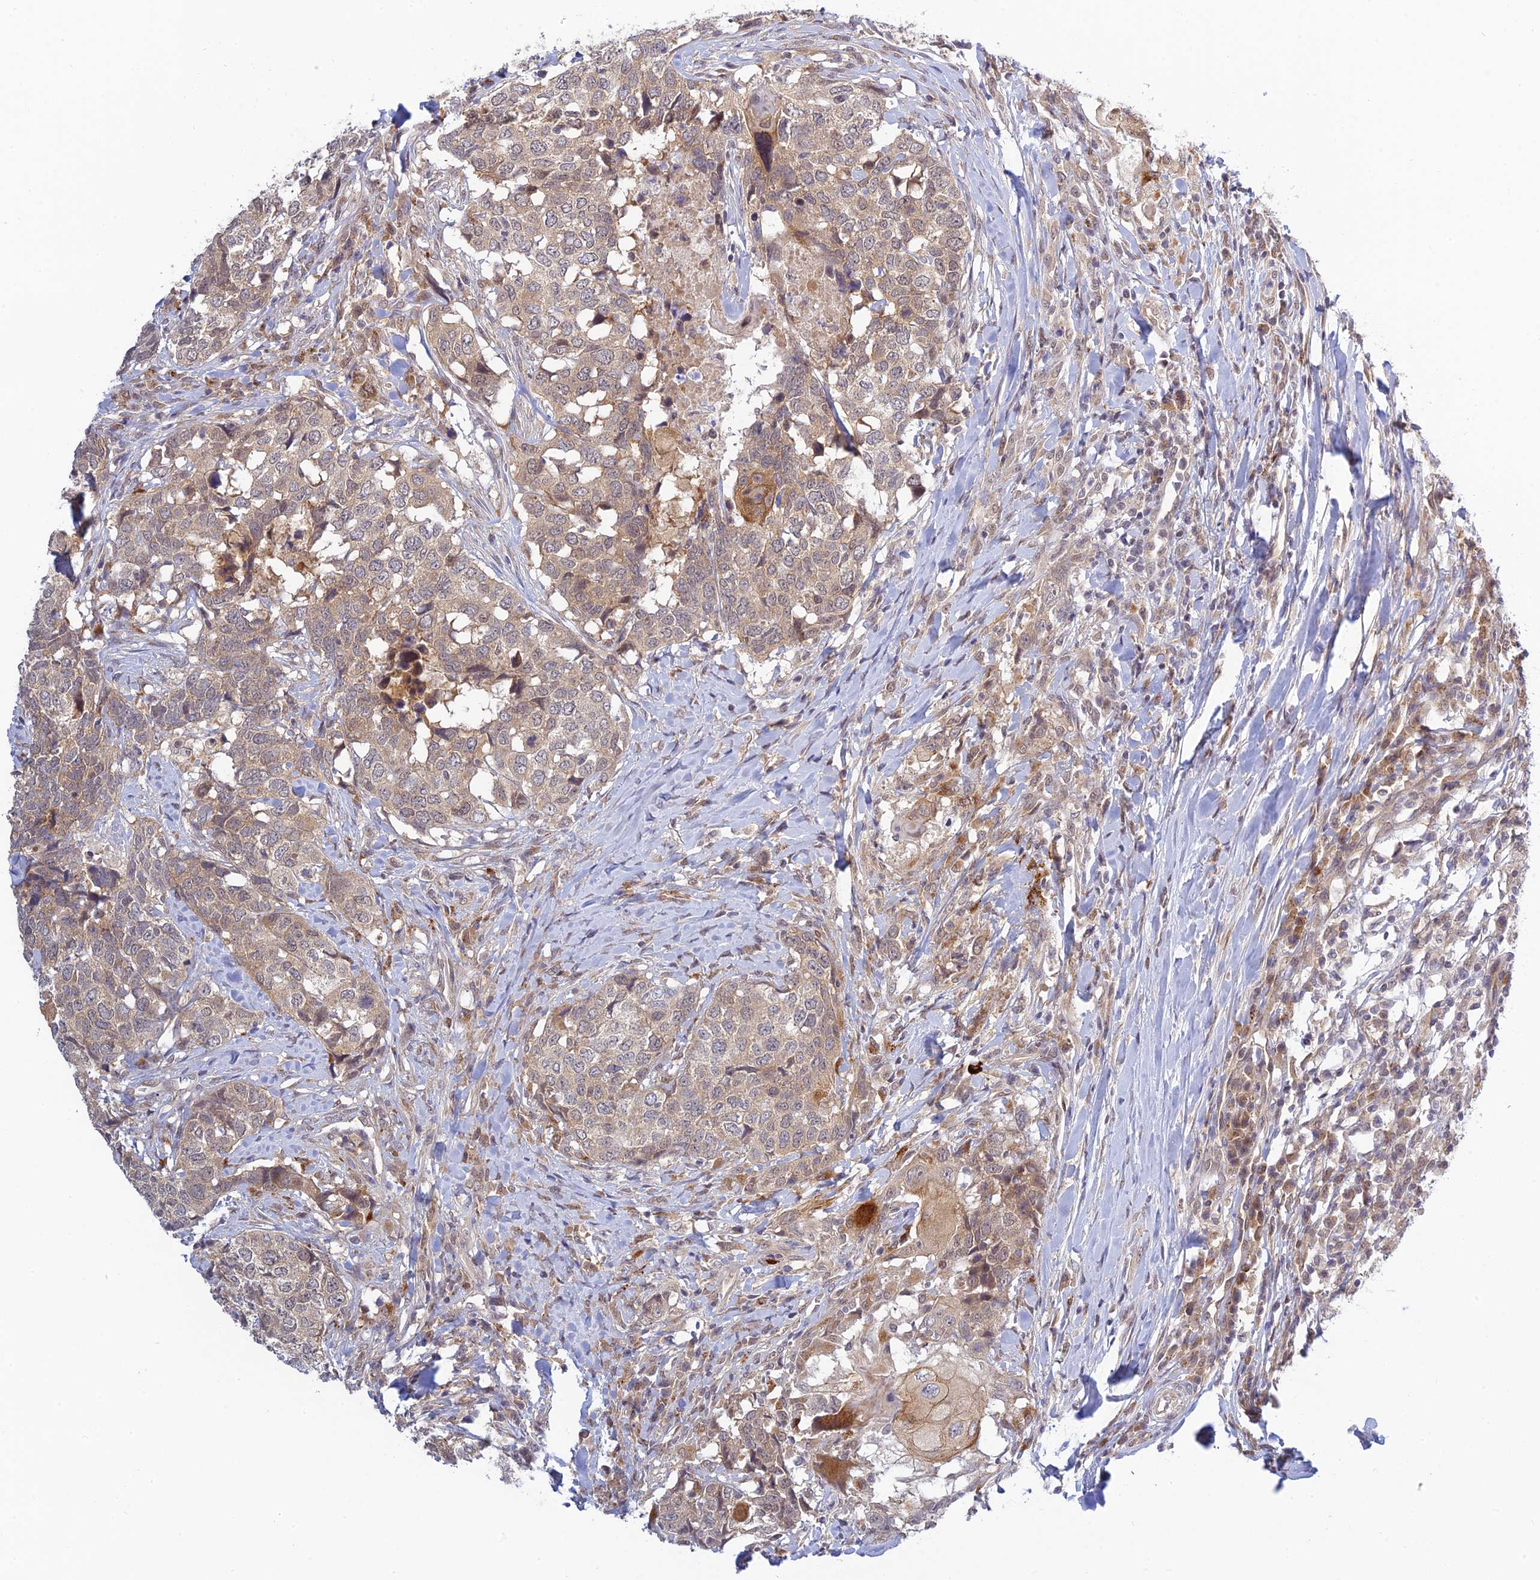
{"staining": {"intensity": "moderate", "quantity": "<25%", "location": "cytoplasmic/membranous"}, "tissue": "head and neck cancer", "cell_type": "Tumor cells", "image_type": "cancer", "snomed": [{"axis": "morphology", "description": "Squamous cell carcinoma, NOS"}, {"axis": "topography", "description": "Head-Neck"}], "caption": "There is low levels of moderate cytoplasmic/membranous expression in tumor cells of head and neck squamous cell carcinoma, as demonstrated by immunohistochemical staining (brown color).", "gene": "SKIC8", "patient": {"sex": "male", "age": 66}}